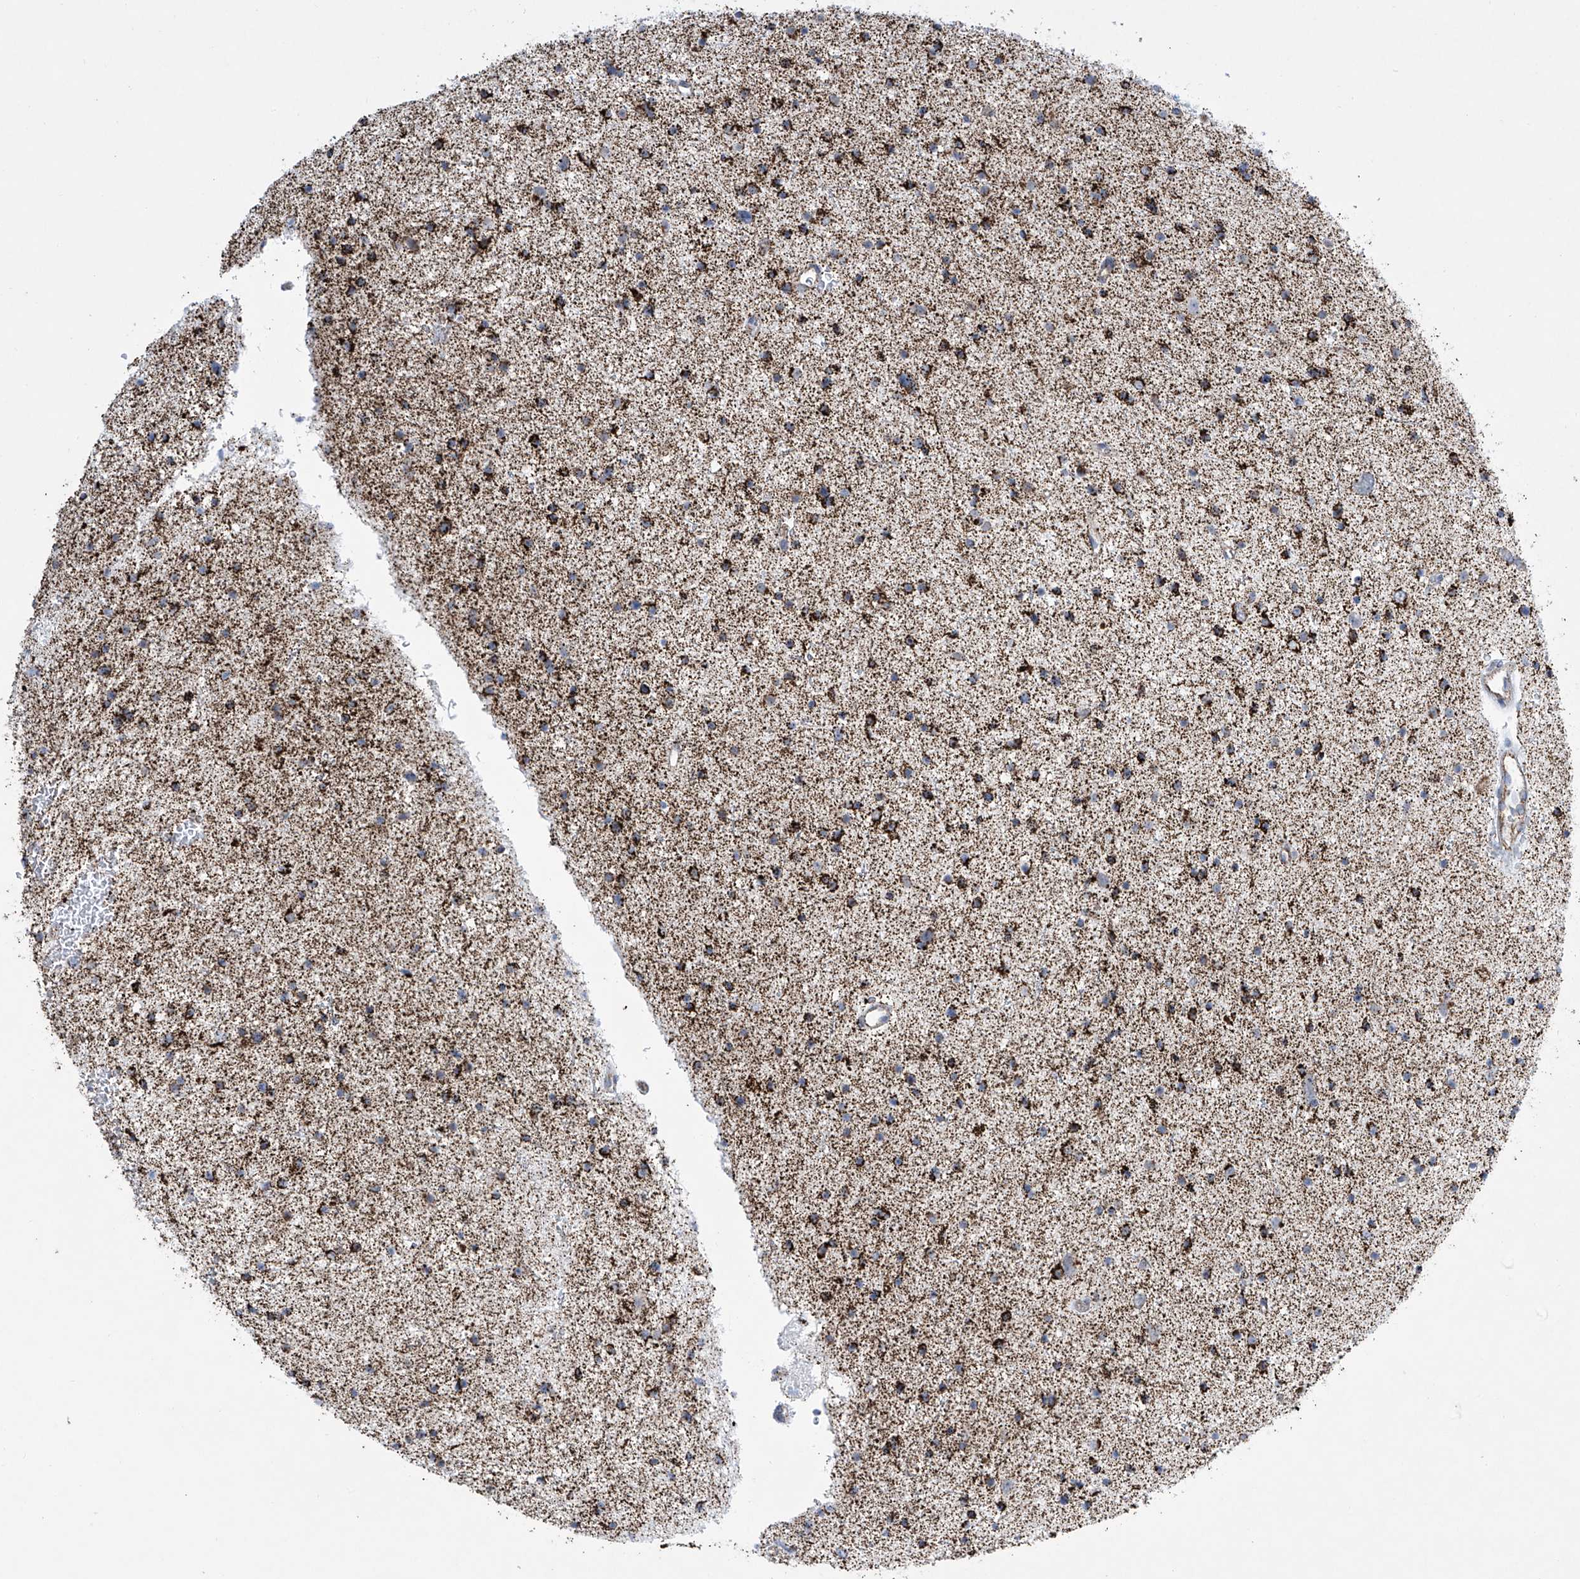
{"staining": {"intensity": "strong", "quantity": ">75%", "location": "cytoplasmic/membranous"}, "tissue": "glioma", "cell_type": "Tumor cells", "image_type": "cancer", "snomed": [{"axis": "morphology", "description": "Glioma, malignant, Low grade"}, {"axis": "topography", "description": "Brain"}], "caption": "Tumor cells reveal high levels of strong cytoplasmic/membranous expression in about >75% of cells in glioma.", "gene": "ALDH6A1", "patient": {"sex": "female", "age": 37}}